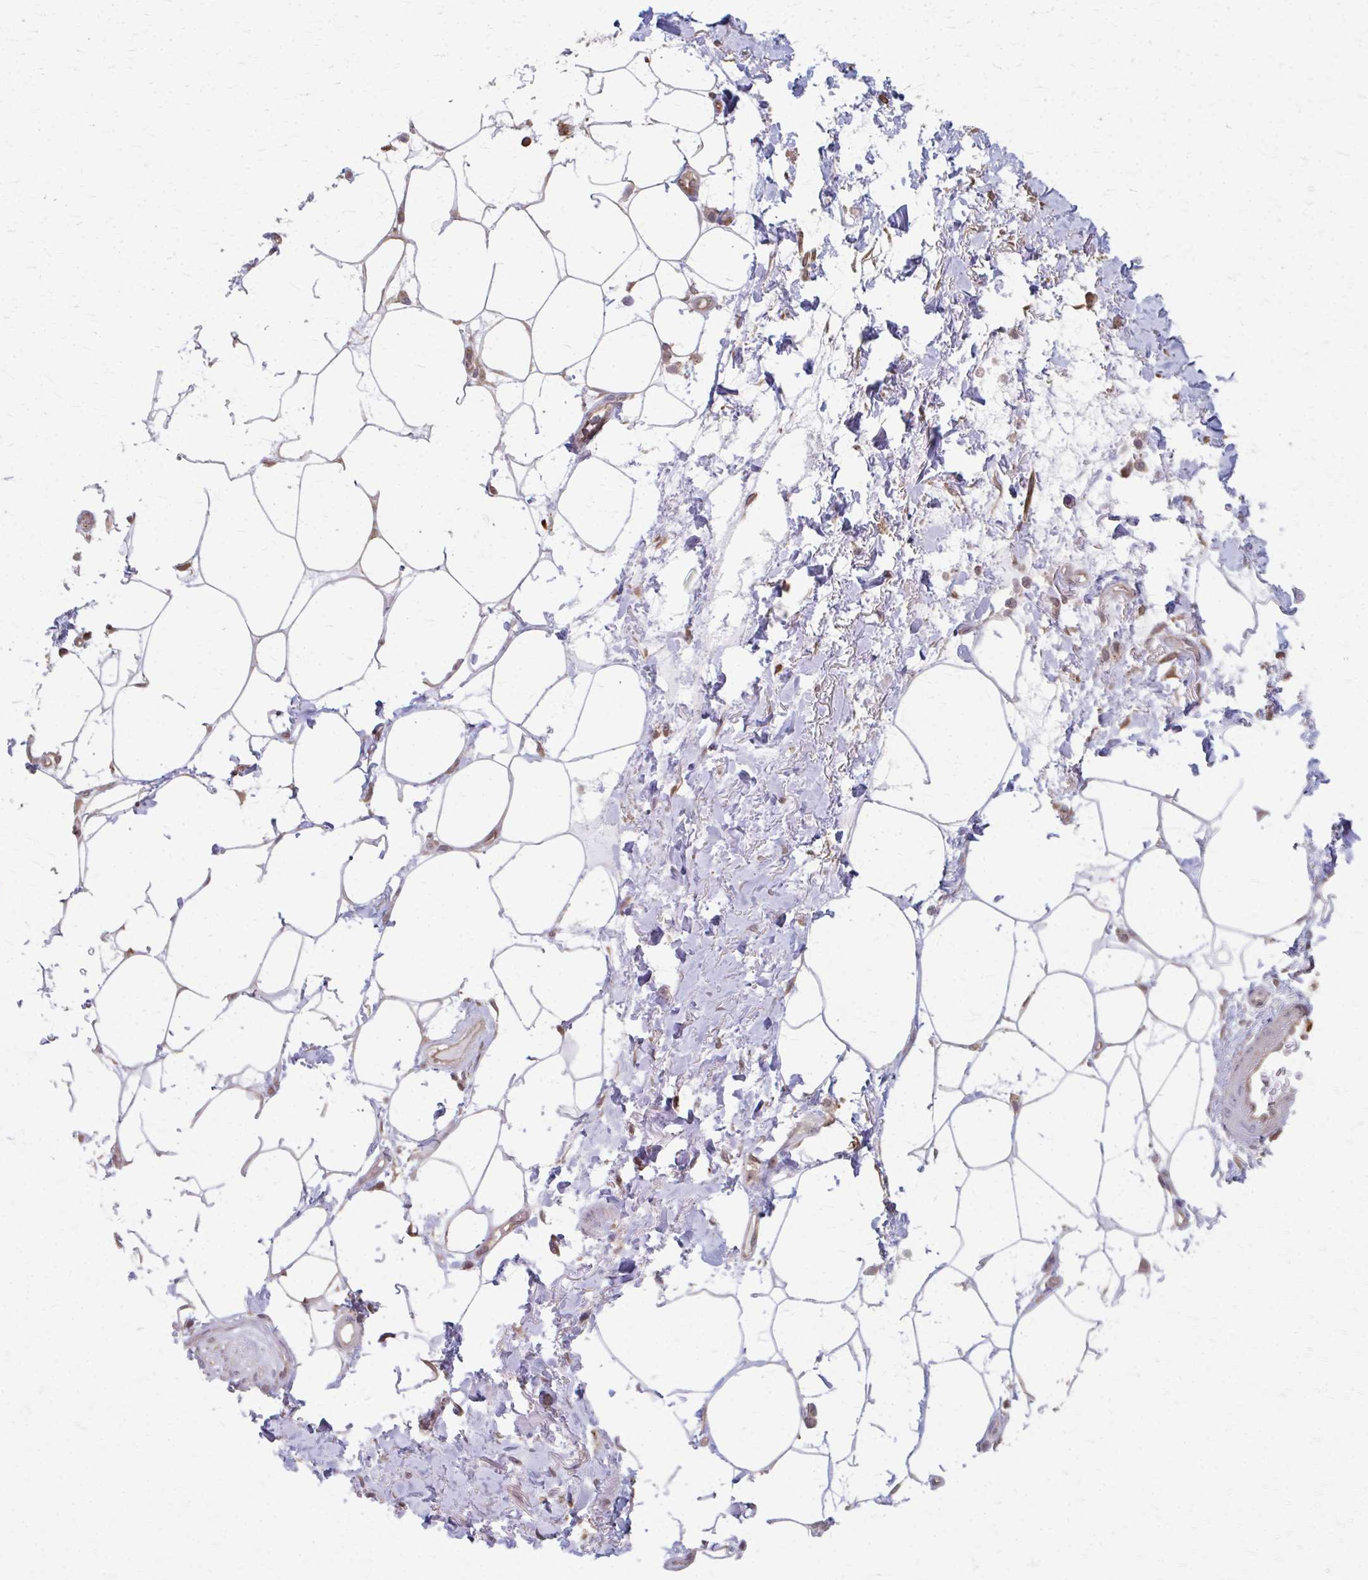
{"staining": {"intensity": "negative", "quantity": "none", "location": "none"}, "tissue": "adipose tissue", "cell_type": "Adipocytes", "image_type": "normal", "snomed": [{"axis": "morphology", "description": "Normal tissue, NOS"}, {"axis": "topography", "description": "Vagina"}, {"axis": "topography", "description": "Peripheral nerve tissue"}], "caption": "The immunohistochemistry photomicrograph has no significant expression in adipocytes of adipose tissue. (Immunohistochemistry, brightfield microscopy, high magnification).", "gene": "RABGAP1L", "patient": {"sex": "female", "age": 71}}